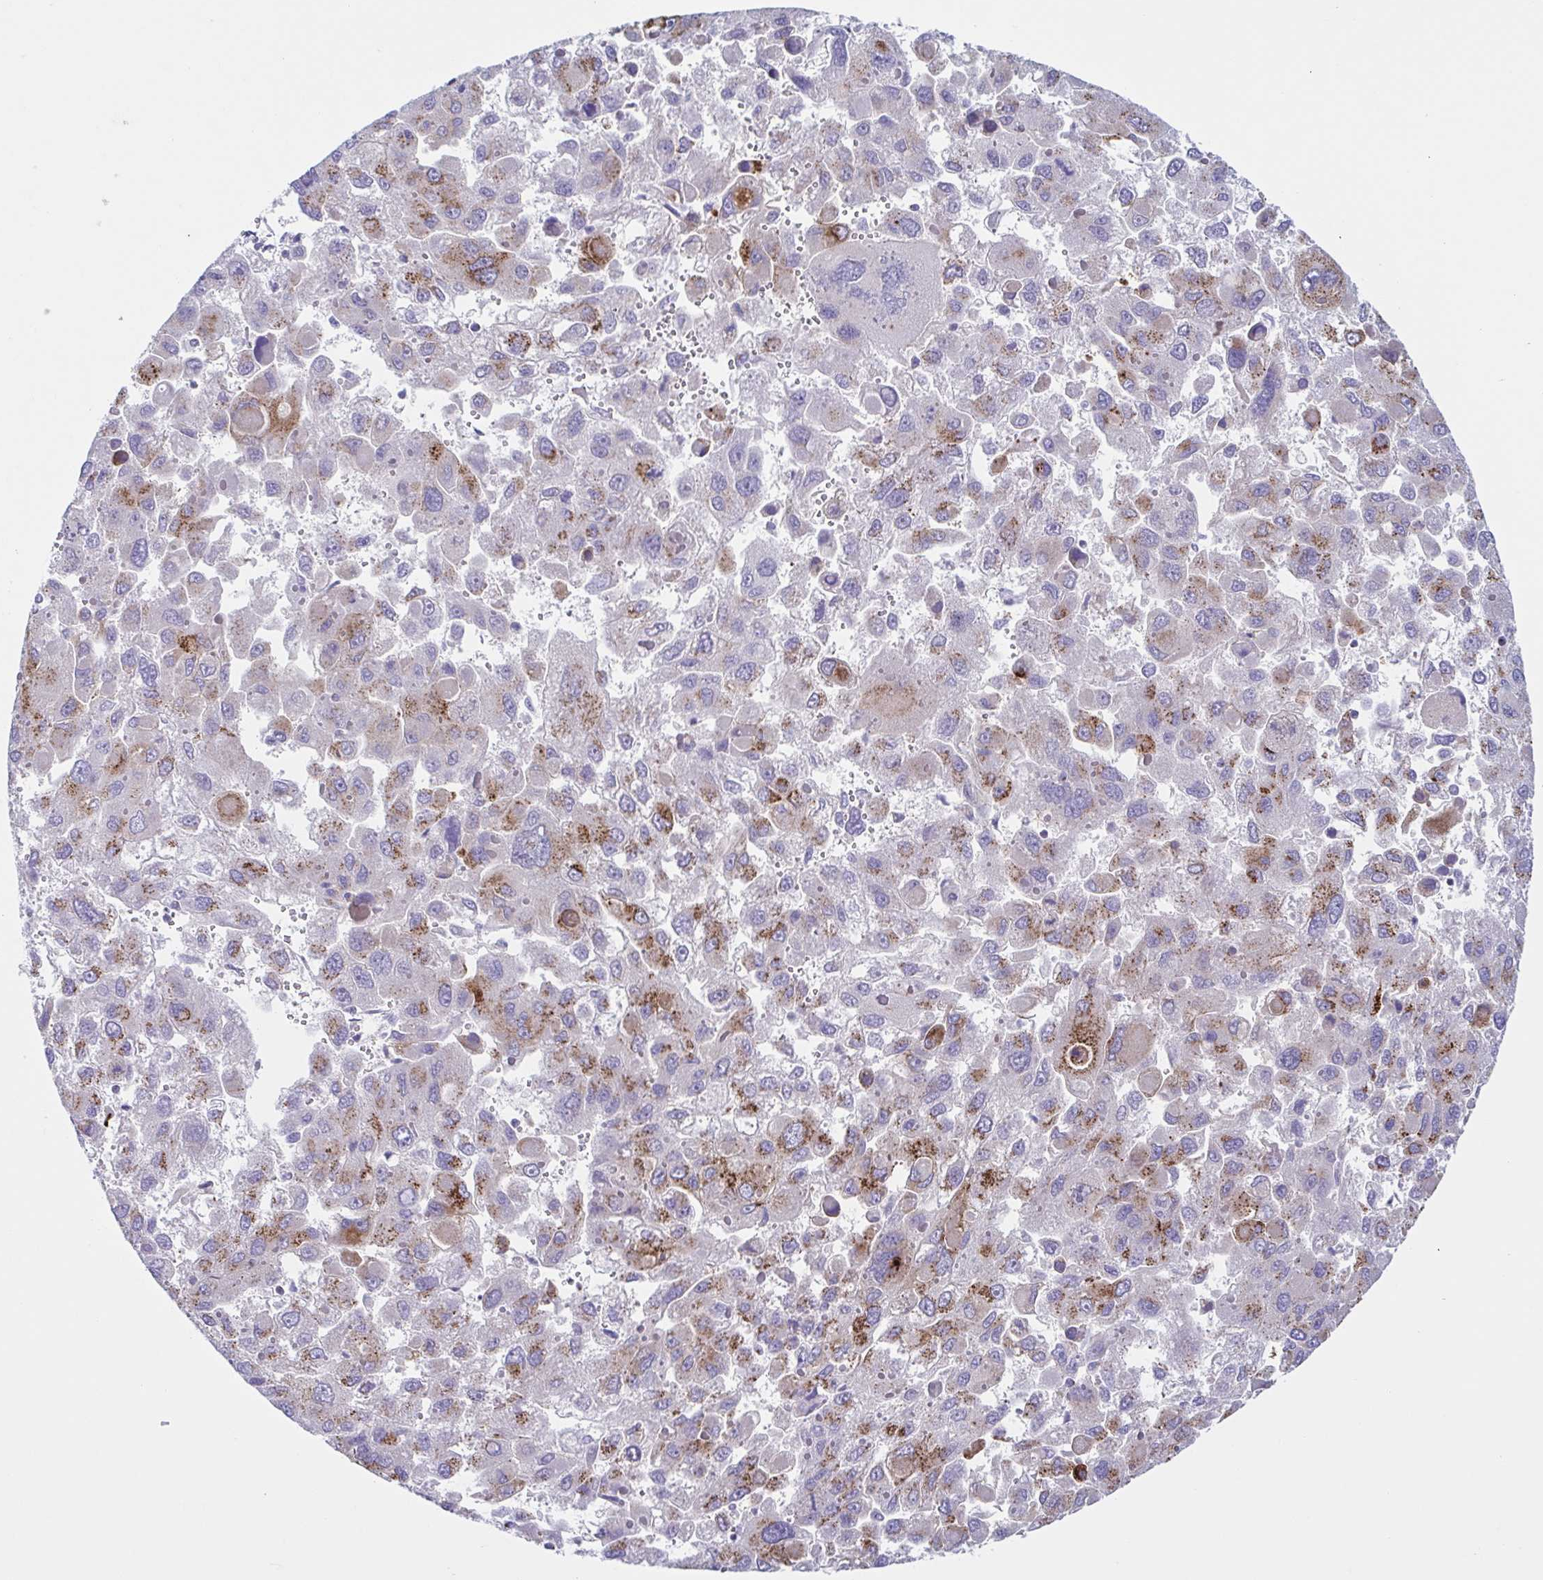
{"staining": {"intensity": "moderate", "quantity": "<25%", "location": "cytoplasmic/membranous"}, "tissue": "liver cancer", "cell_type": "Tumor cells", "image_type": "cancer", "snomed": [{"axis": "morphology", "description": "Carcinoma, Hepatocellular, NOS"}, {"axis": "topography", "description": "Liver"}], "caption": "Immunohistochemical staining of human hepatocellular carcinoma (liver) displays low levels of moderate cytoplasmic/membranous protein positivity in approximately <25% of tumor cells. Immunohistochemistry (ihc) stains the protein of interest in brown and the nuclei are stained blue.", "gene": "COL17A1", "patient": {"sex": "female", "age": 41}}